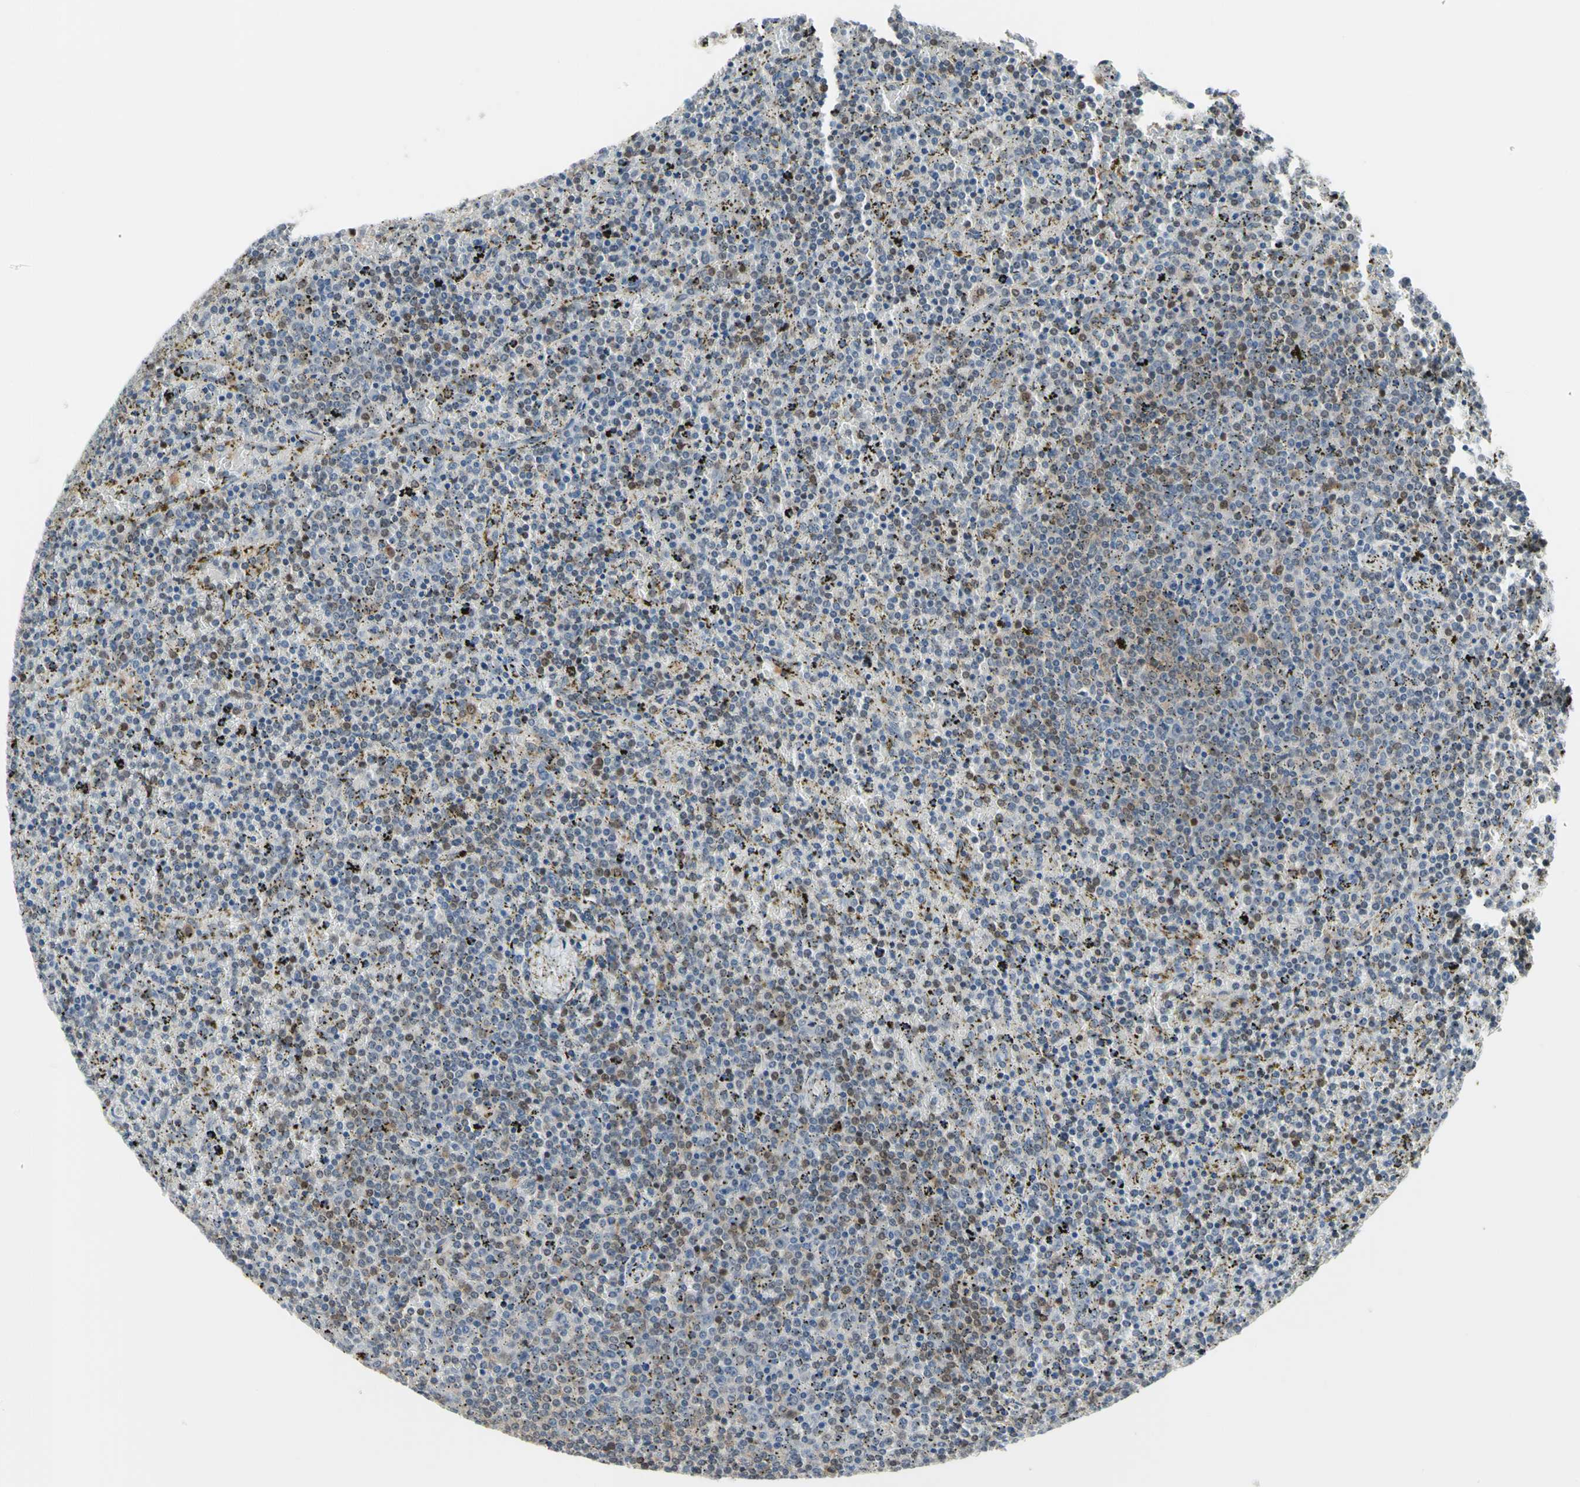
{"staining": {"intensity": "weak", "quantity": "25%-75%", "location": "nuclear"}, "tissue": "lymphoma", "cell_type": "Tumor cells", "image_type": "cancer", "snomed": [{"axis": "morphology", "description": "Malignant lymphoma, non-Hodgkin's type, Low grade"}, {"axis": "topography", "description": "Spleen"}], "caption": "Tumor cells reveal weak nuclear expression in approximately 25%-75% of cells in malignant lymphoma, non-Hodgkin's type (low-grade).", "gene": "HSPA4", "patient": {"sex": "female", "age": 77}}